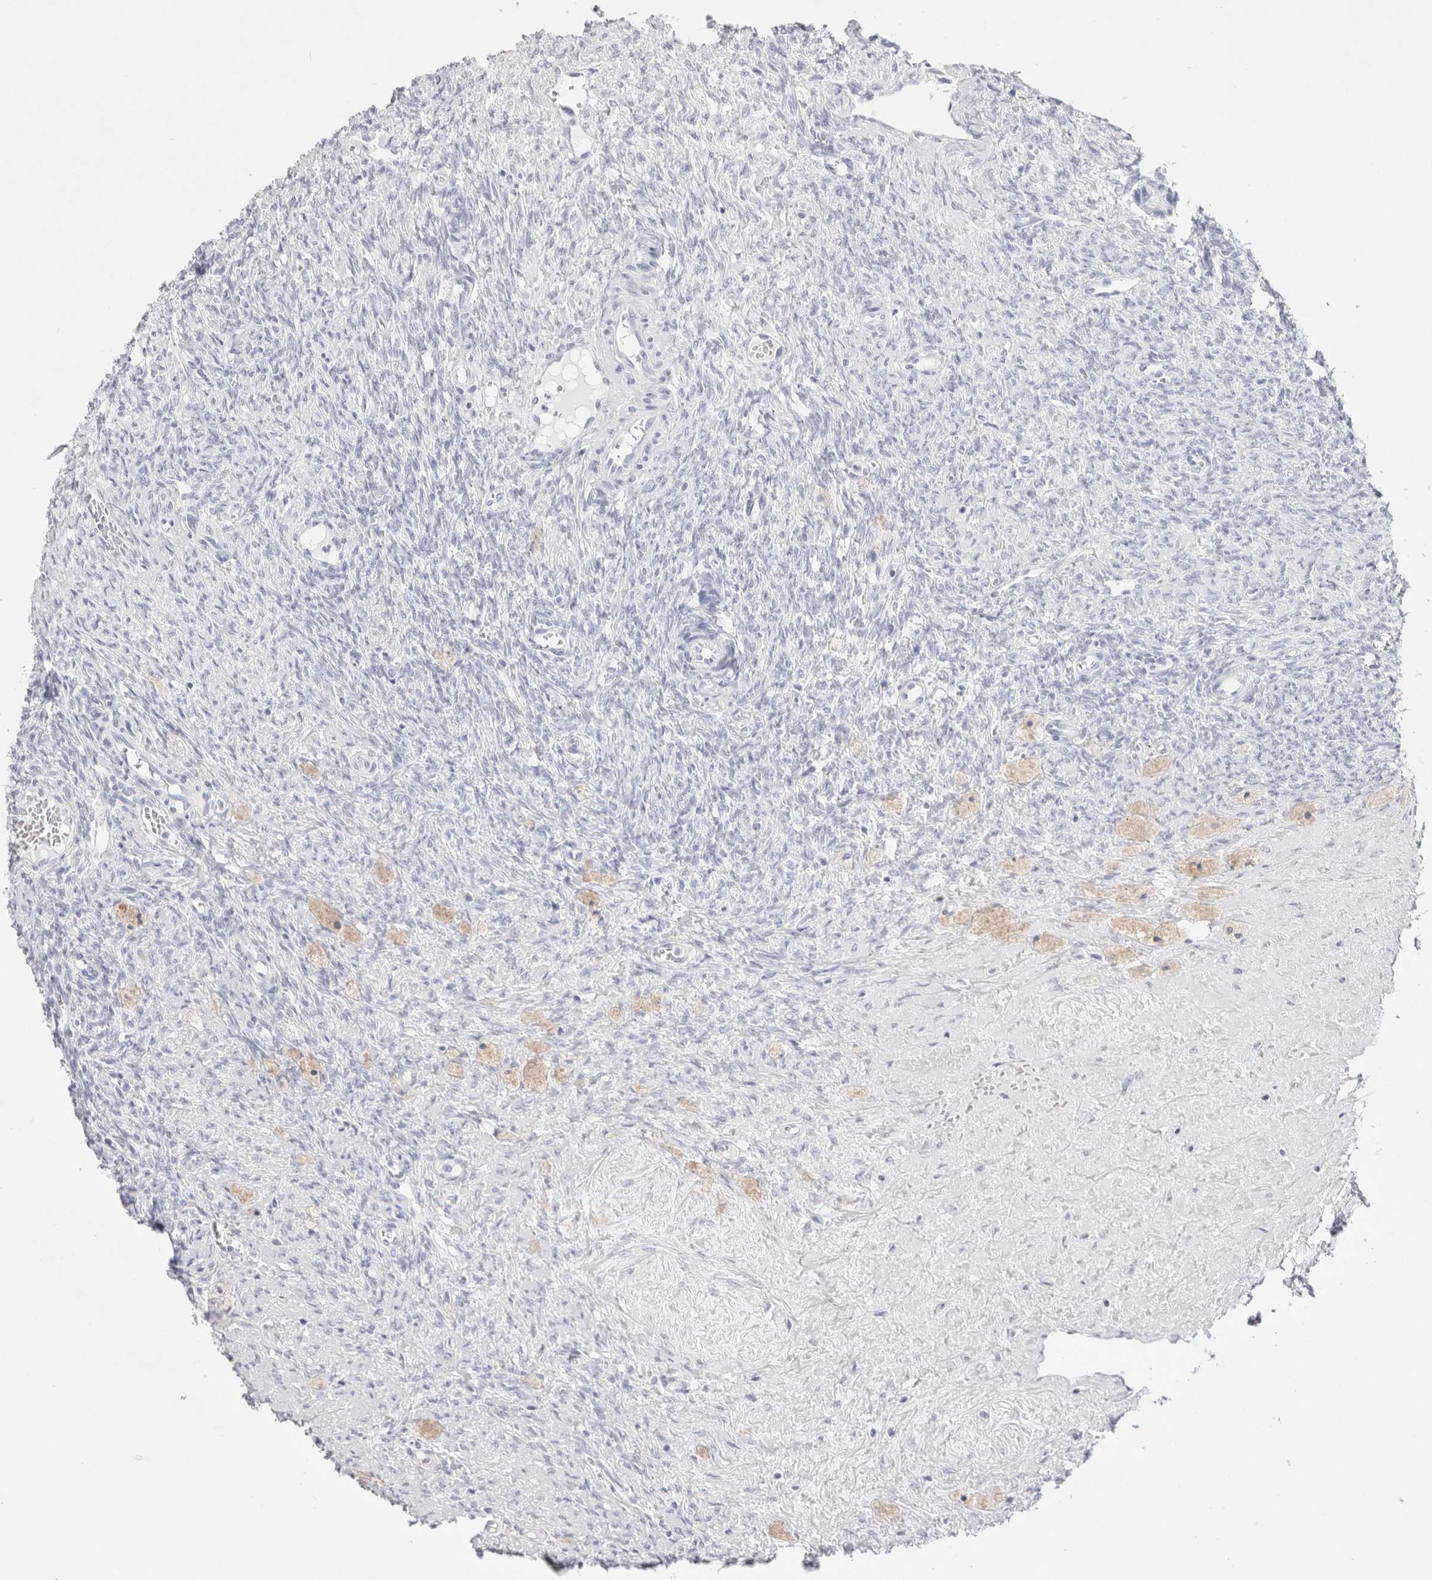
{"staining": {"intensity": "moderate", "quantity": ">75%", "location": "cytoplasmic/membranous"}, "tissue": "ovary", "cell_type": "Follicle cells", "image_type": "normal", "snomed": [{"axis": "morphology", "description": "Normal tissue, NOS"}, {"axis": "topography", "description": "Ovary"}], "caption": "Follicle cells demonstrate medium levels of moderate cytoplasmic/membranous expression in about >75% of cells in unremarkable human ovary.", "gene": "GARIN1A", "patient": {"sex": "female", "age": 41}}